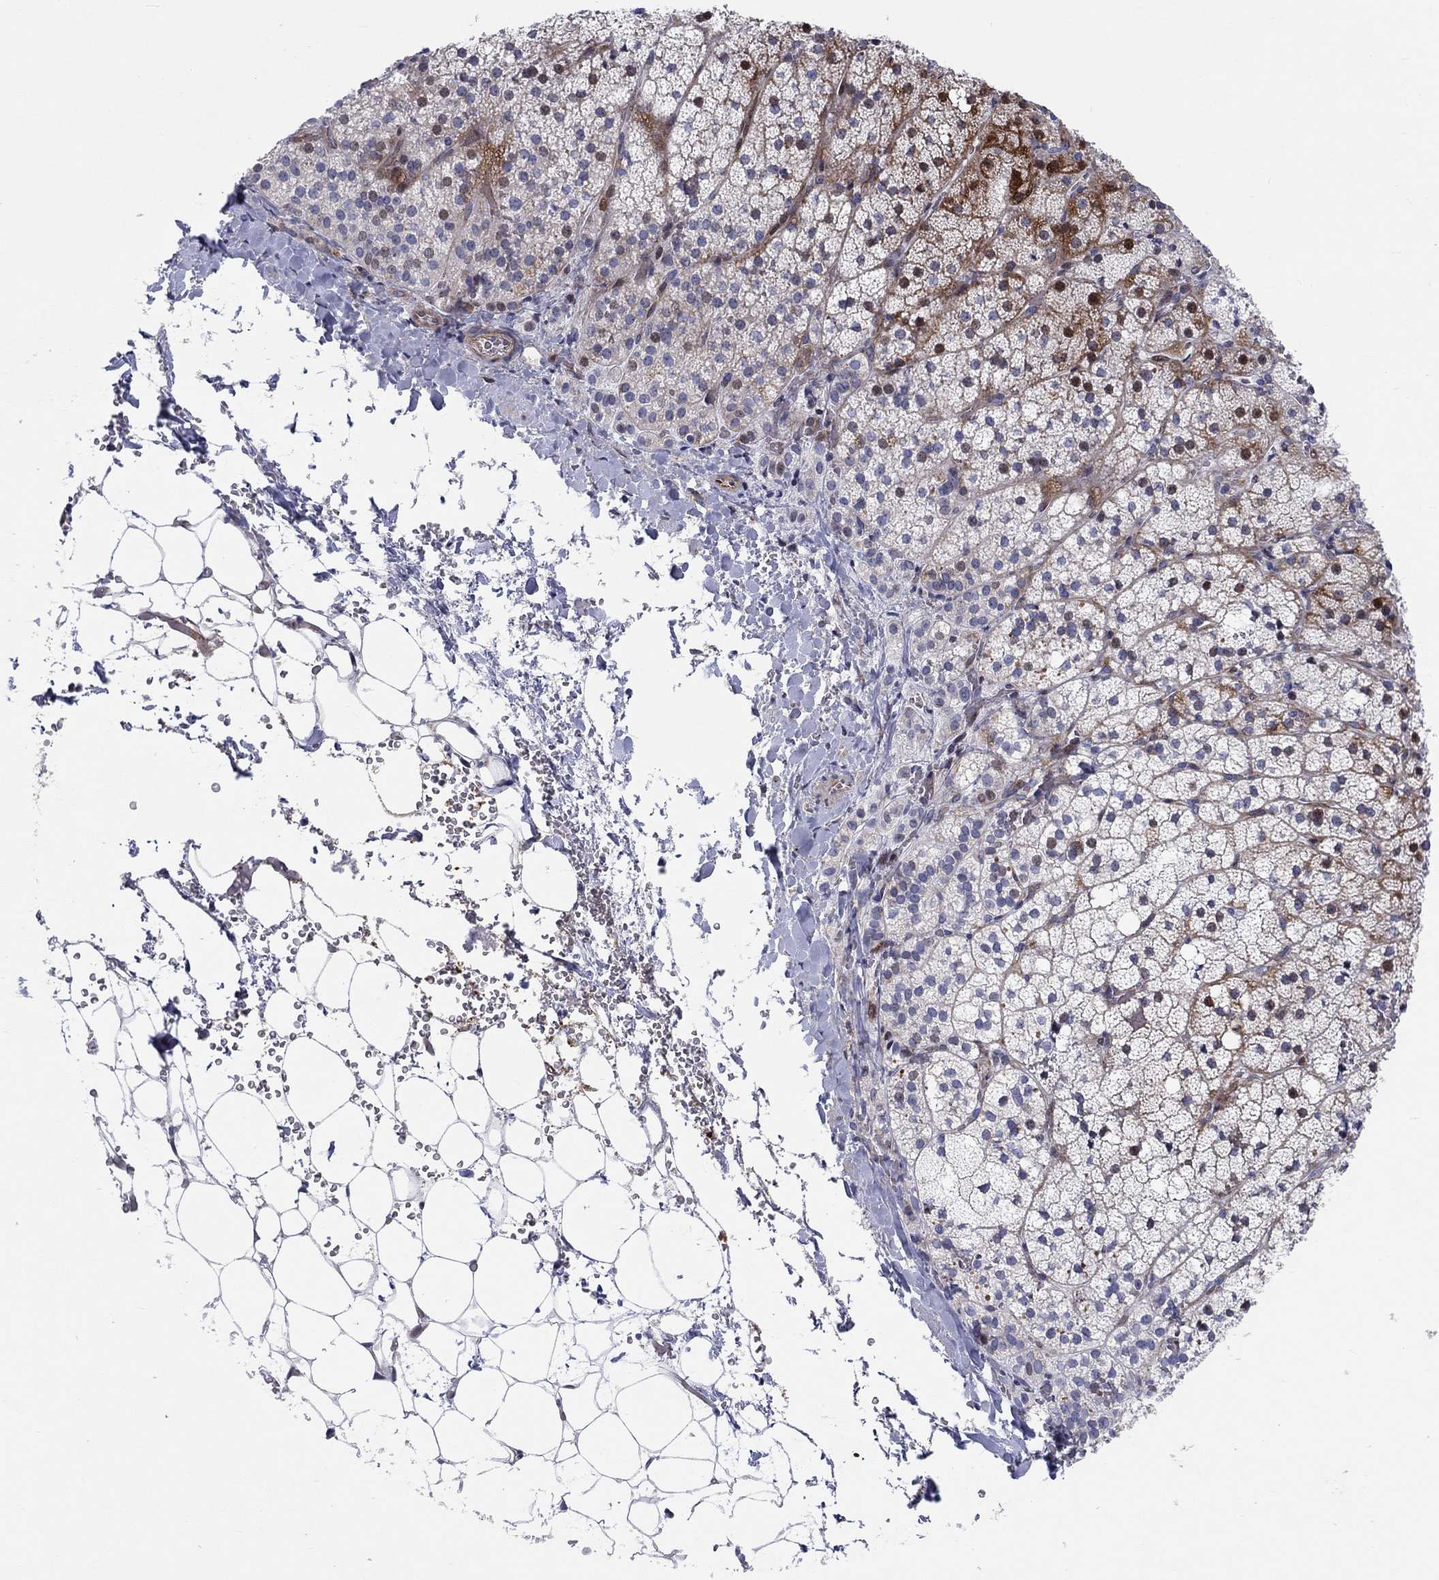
{"staining": {"intensity": "strong", "quantity": "25%-75%", "location": "cytoplasmic/membranous"}, "tissue": "adrenal gland", "cell_type": "Glandular cells", "image_type": "normal", "snomed": [{"axis": "morphology", "description": "Normal tissue, NOS"}, {"axis": "topography", "description": "Adrenal gland"}], "caption": "The photomicrograph shows immunohistochemical staining of benign adrenal gland. There is strong cytoplasmic/membranous expression is identified in approximately 25%-75% of glandular cells.", "gene": "ARHGAP36", "patient": {"sex": "male", "age": 53}}